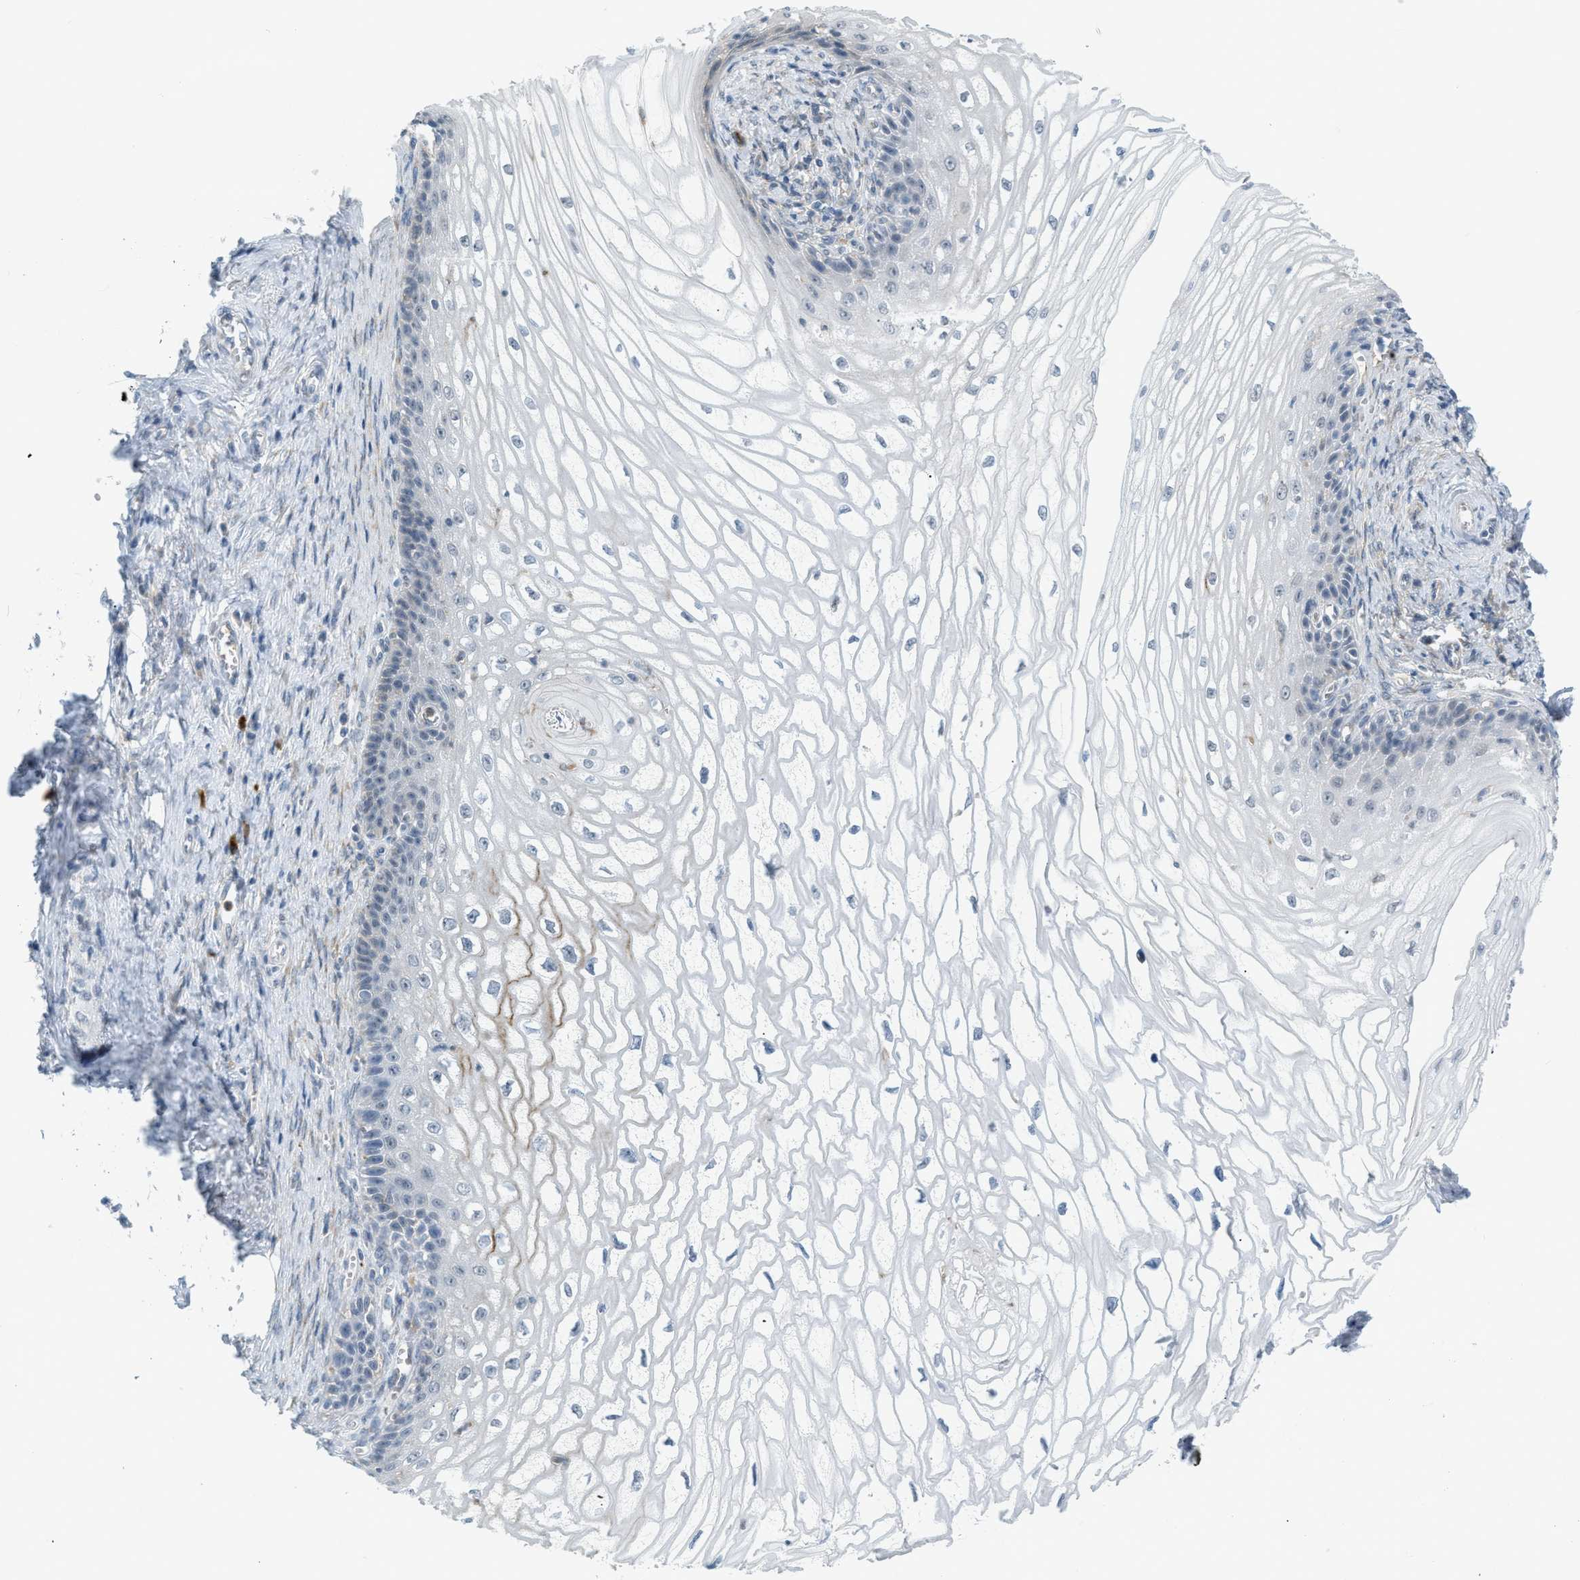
{"staining": {"intensity": "negative", "quantity": "none", "location": "none"}, "tissue": "cervical cancer", "cell_type": "Tumor cells", "image_type": "cancer", "snomed": [{"axis": "morphology", "description": "Adenocarcinoma, NOS"}, {"axis": "topography", "description": "Cervix"}], "caption": "There is no significant expression in tumor cells of cervical cancer.", "gene": "ZNF408", "patient": {"sex": "female", "age": 44}}